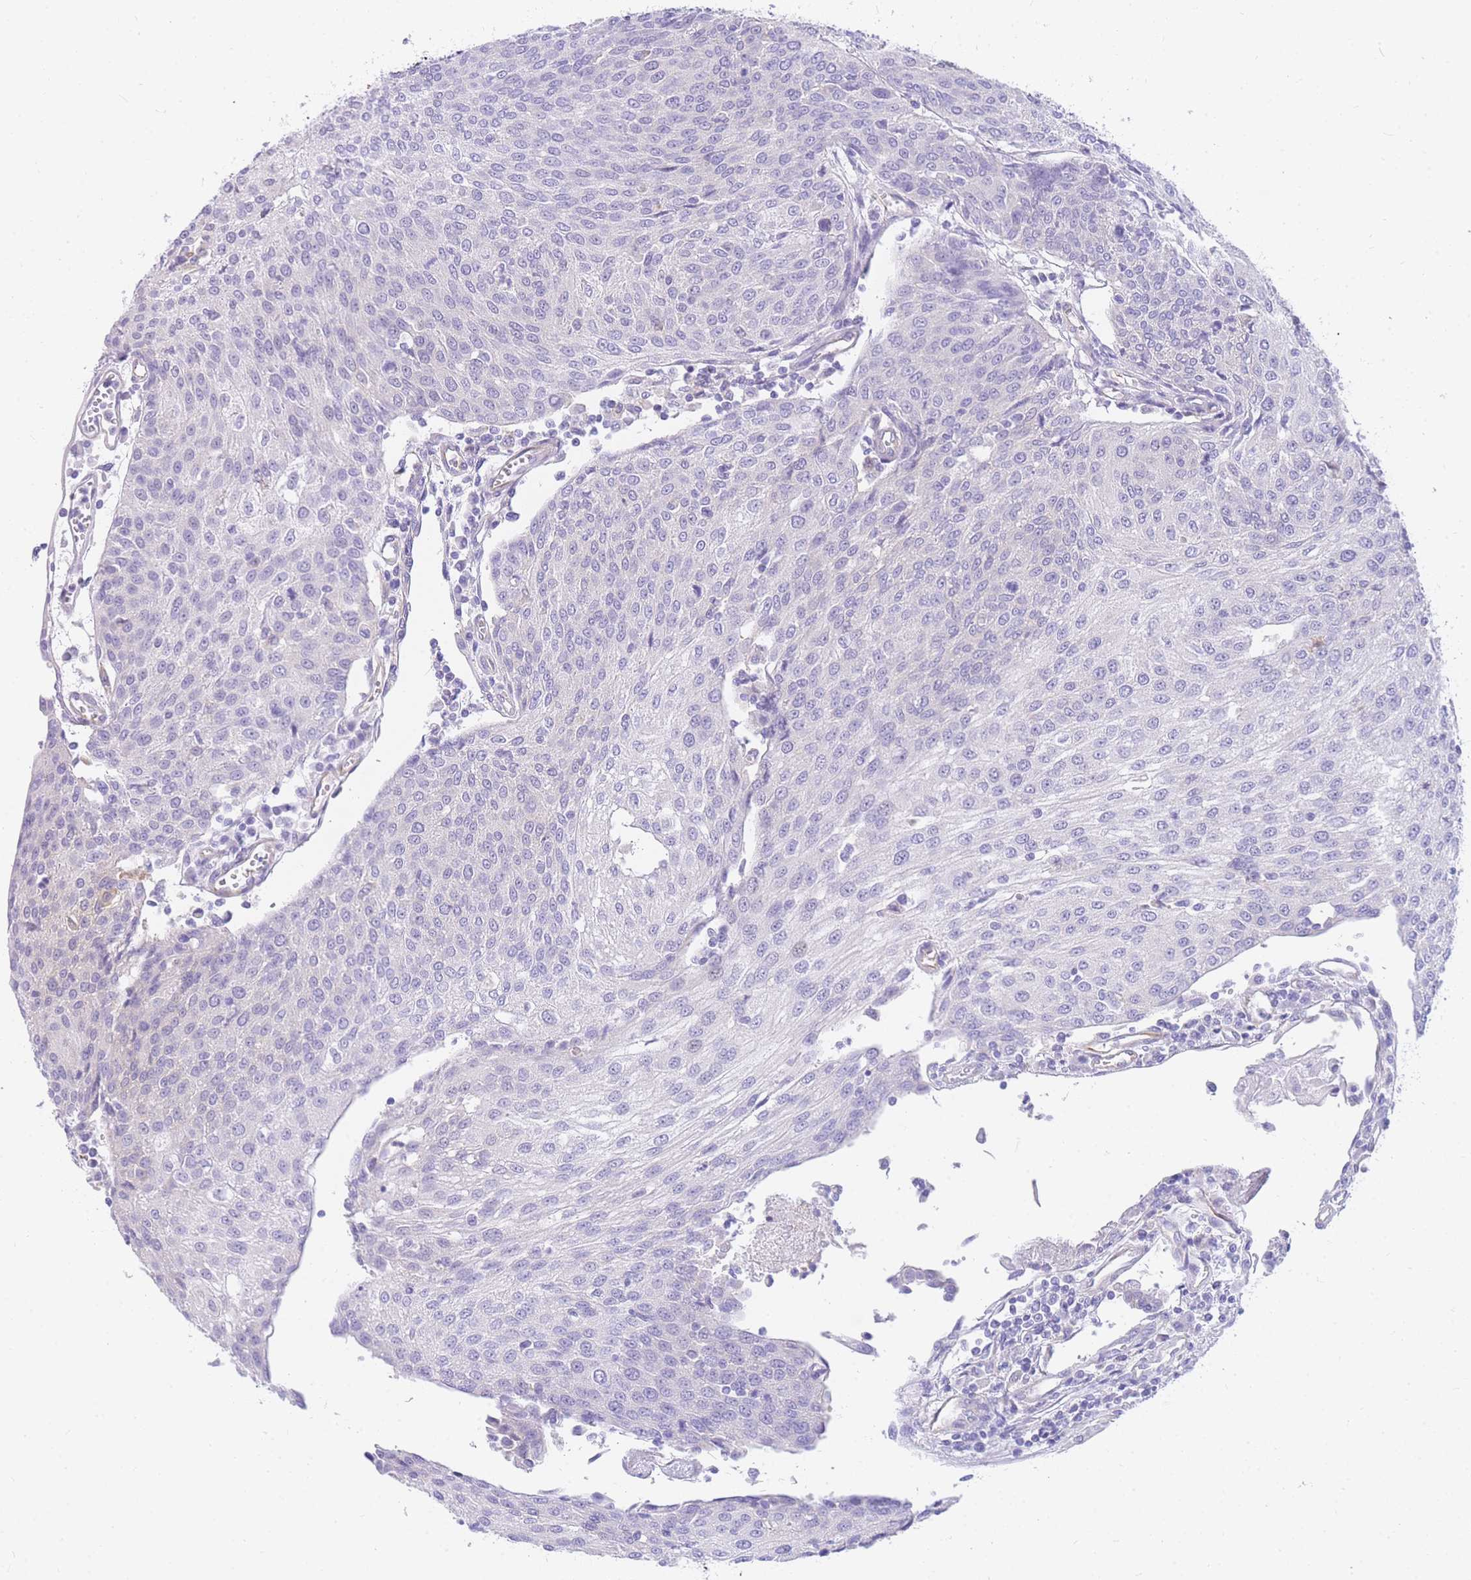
{"staining": {"intensity": "negative", "quantity": "none", "location": "none"}, "tissue": "urothelial cancer", "cell_type": "Tumor cells", "image_type": "cancer", "snomed": [{"axis": "morphology", "description": "Urothelial carcinoma, High grade"}, {"axis": "topography", "description": "Urinary bladder"}], "caption": "Immunohistochemical staining of human high-grade urothelial carcinoma displays no significant staining in tumor cells.", "gene": "SRSF12", "patient": {"sex": "female", "age": 85}}